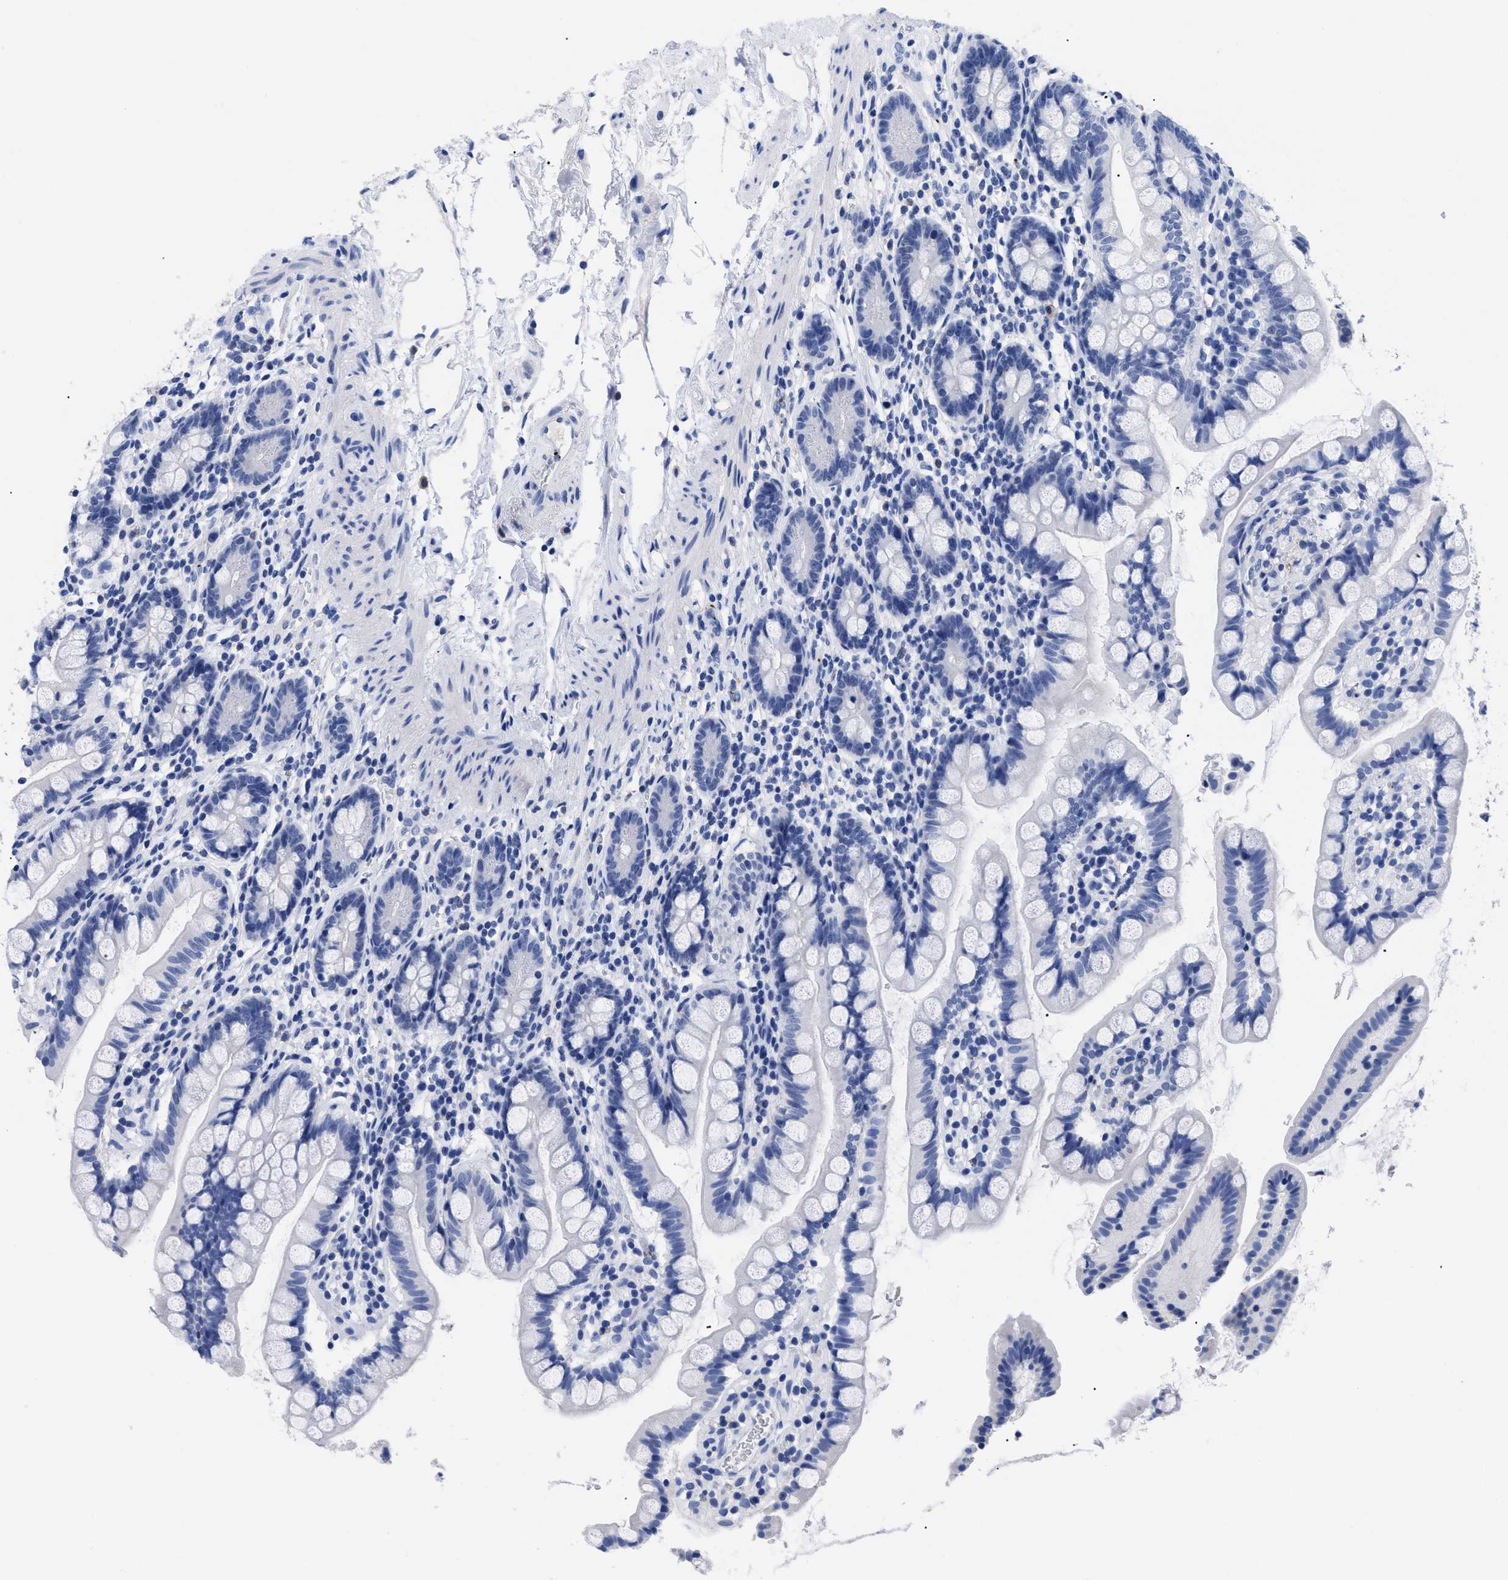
{"staining": {"intensity": "negative", "quantity": "none", "location": "none"}, "tissue": "small intestine", "cell_type": "Glandular cells", "image_type": "normal", "snomed": [{"axis": "morphology", "description": "Normal tissue, NOS"}, {"axis": "topography", "description": "Small intestine"}], "caption": "This is a micrograph of immunohistochemistry (IHC) staining of unremarkable small intestine, which shows no positivity in glandular cells. Nuclei are stained in blue.", "gene": "TREML1", "patient": {"sex": "female", "age": 84}}